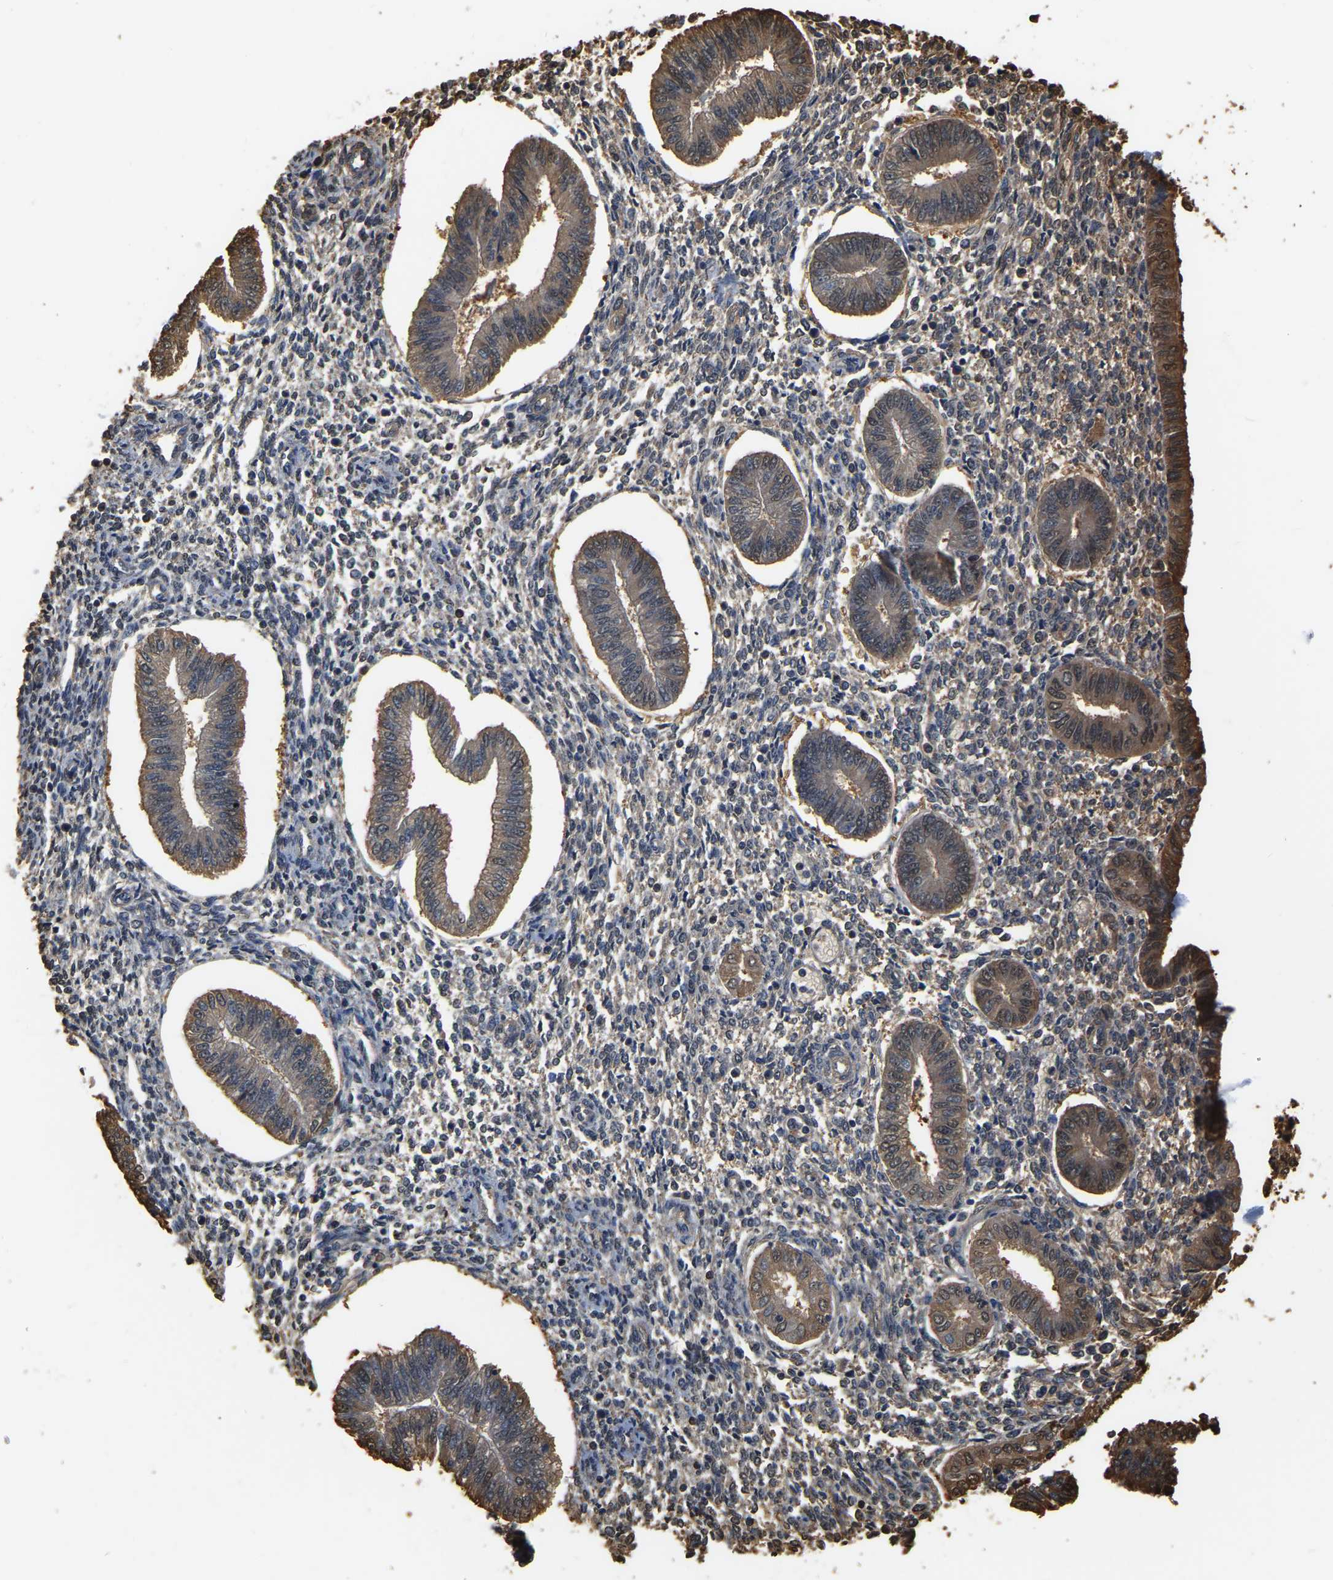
{"staining": {"intensity": "negative", "quantity": "none", "location": "none"}, "tissue": "endometrium", "cell_type": "Cells in endometrial stroma", "image_type": "normal", "snomed": [{"axis": "morphology", "description": "Normal tissue, NOS"}, {"axis": "topography", "description": "Endometrium"}], "caption": "Protein analysis of normal endometrium shows no significant staining in cells in endometrial stroma. (Immunohistochemistry (ihc), brightfield microscopy, high magnification).", "gene": "LDHB", "patient": {"sex": "female", "age": 50}}